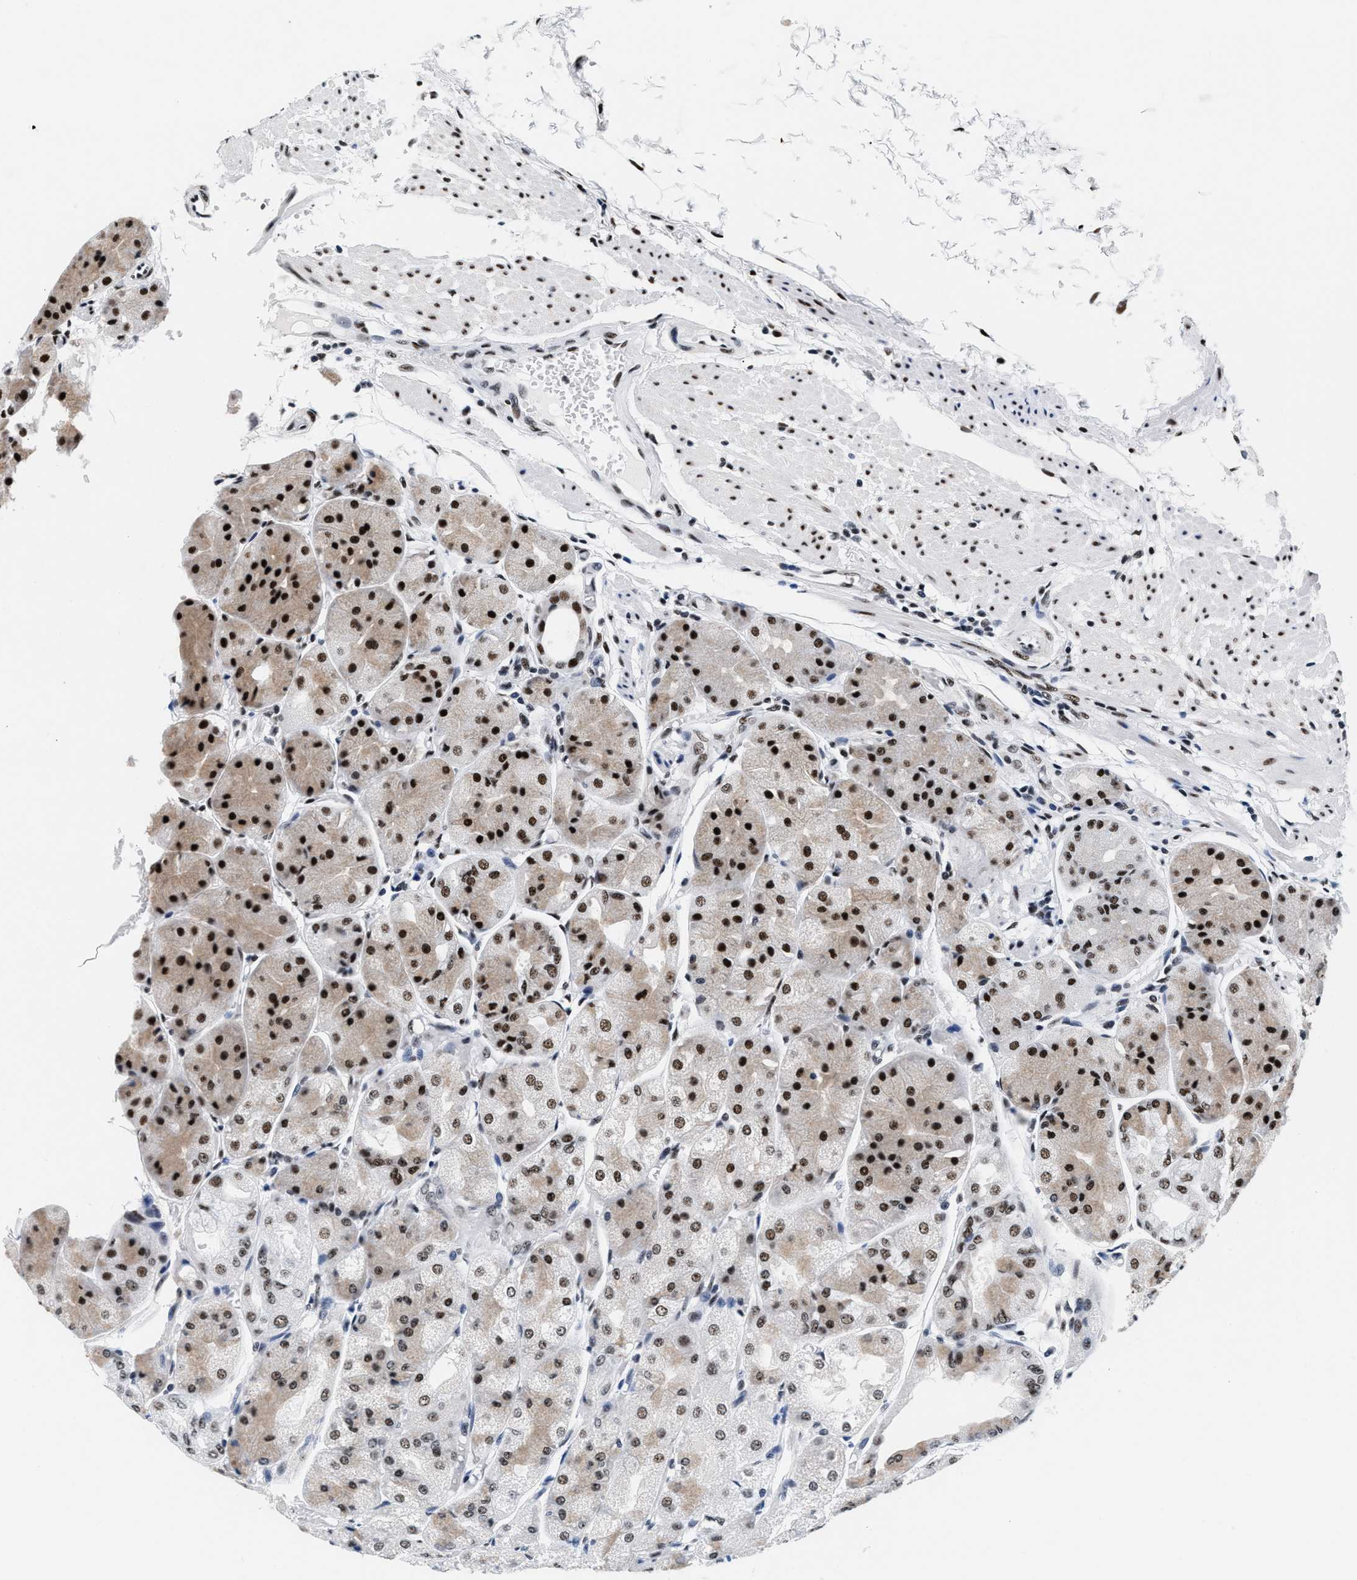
{"staining": {"intensity": "strong", "quantity": ">75%", "location": "cytoplasmic/membranous,nuclear"}, "tissue": "stomach", "cell_type": "Glandular cells", "image_type": "normal", "snomed": [{"axis": "morphology", "description": "Normal tissue, NOS"}, {"axis": "topography", "description": "Stomach, upper"}], "caption": "Human stomach stained with a brown dye shows strong cytoplasmic/membranous,nuclear positive staining in about >75% of glandular cells.", "gene": "RAD50", "patient": {"sex": "male", "age": 72}}